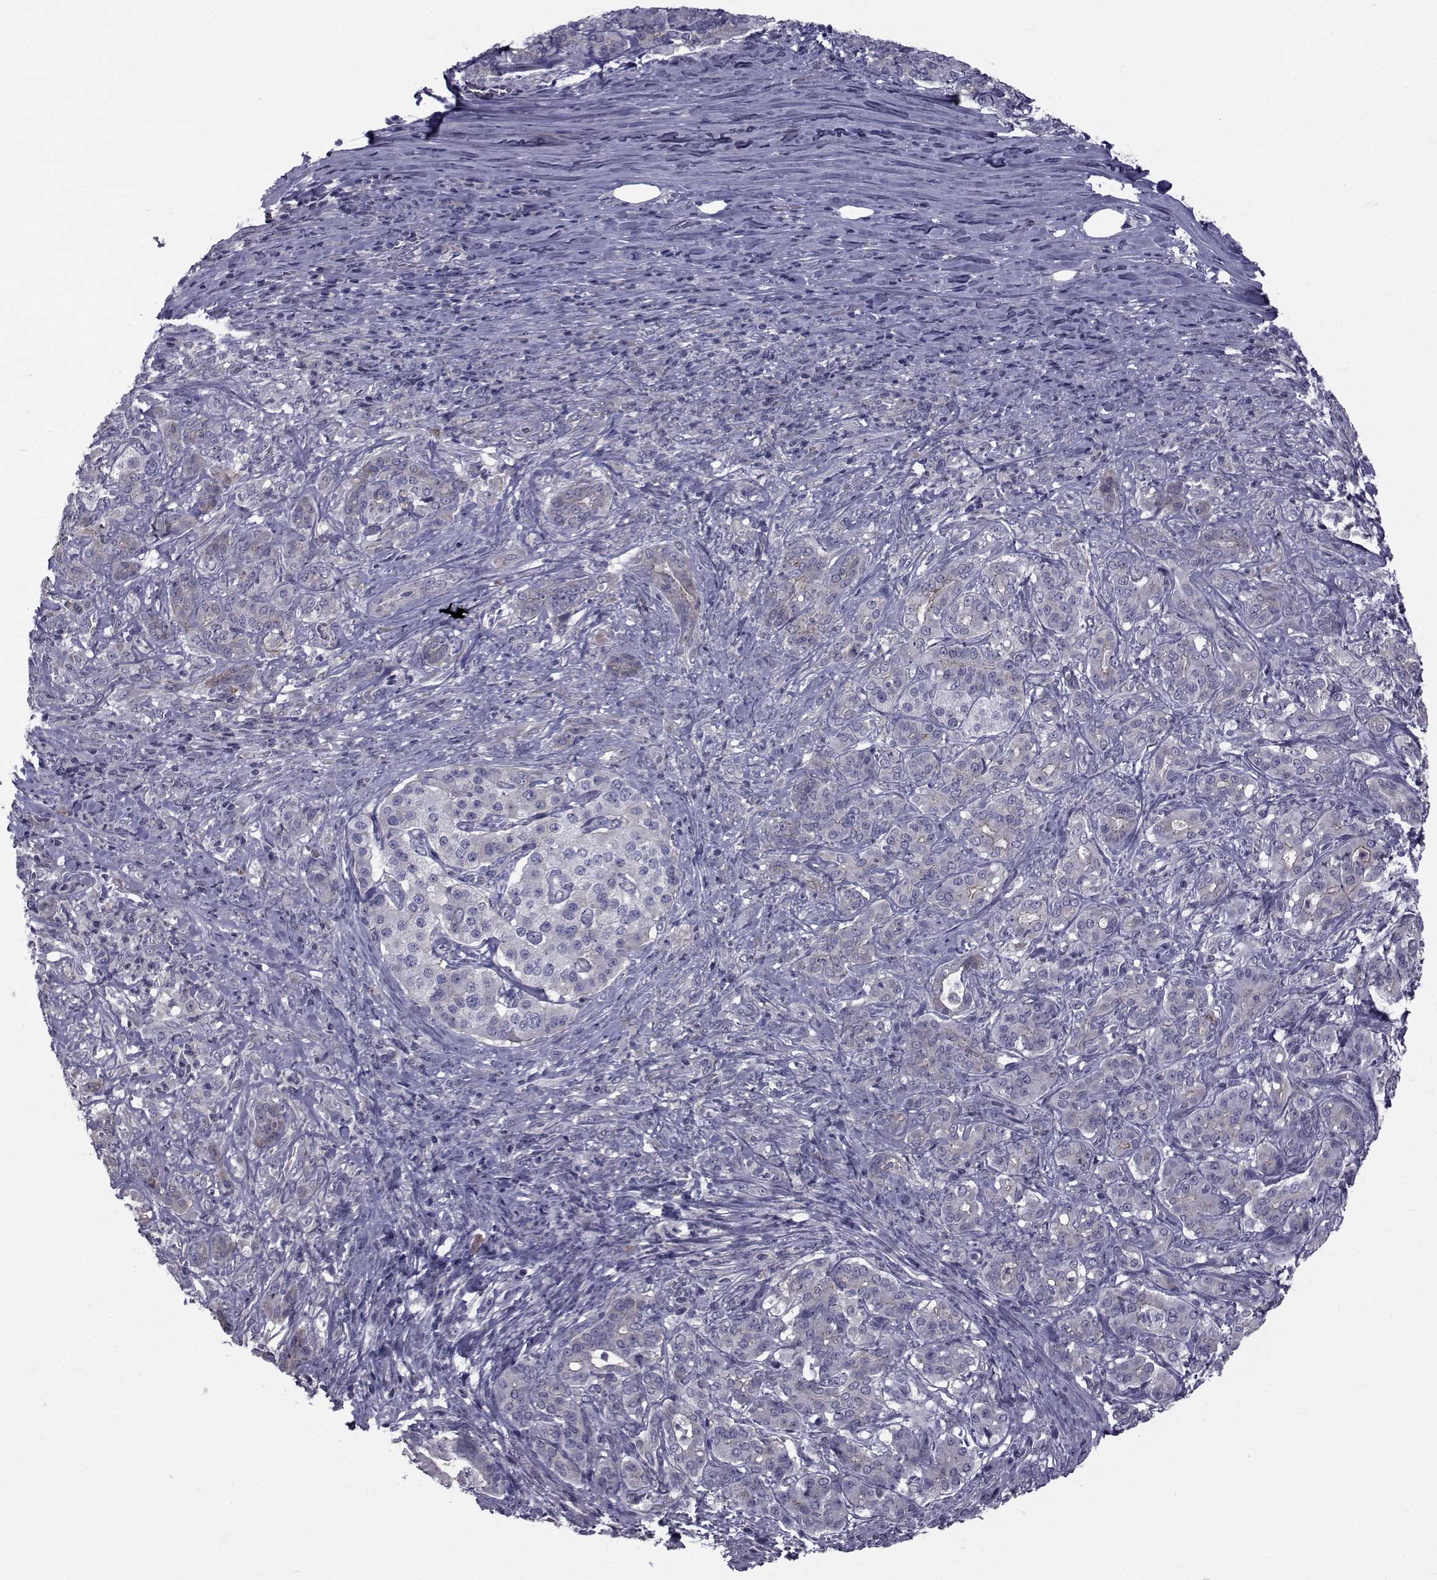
{"staining": {"intensity": "weak", "quantity": "<25%", "location": "cytoplasmic/membranous"}, "tissue": "pancreatic cancer", "cell_type": "Tumor cells", "image_type": "cancer", "snomed": [{"axis": "morphology", "description": "Normal tissue, NOS"}, {"axis": "morphology", "description": "Inflammation, NOS"}, {"axis": "morphology", "description": "Adenocarcinoma, NOS"}, {"axis": "topography", "description": "Pancreas"}], "caption": "A photomicrograph of human adenocarcinoma (pancreatic) is negative for staining in tumor cells.", "gene": "SLC30A10", "patient": {"sex": "male", "age": 57}}